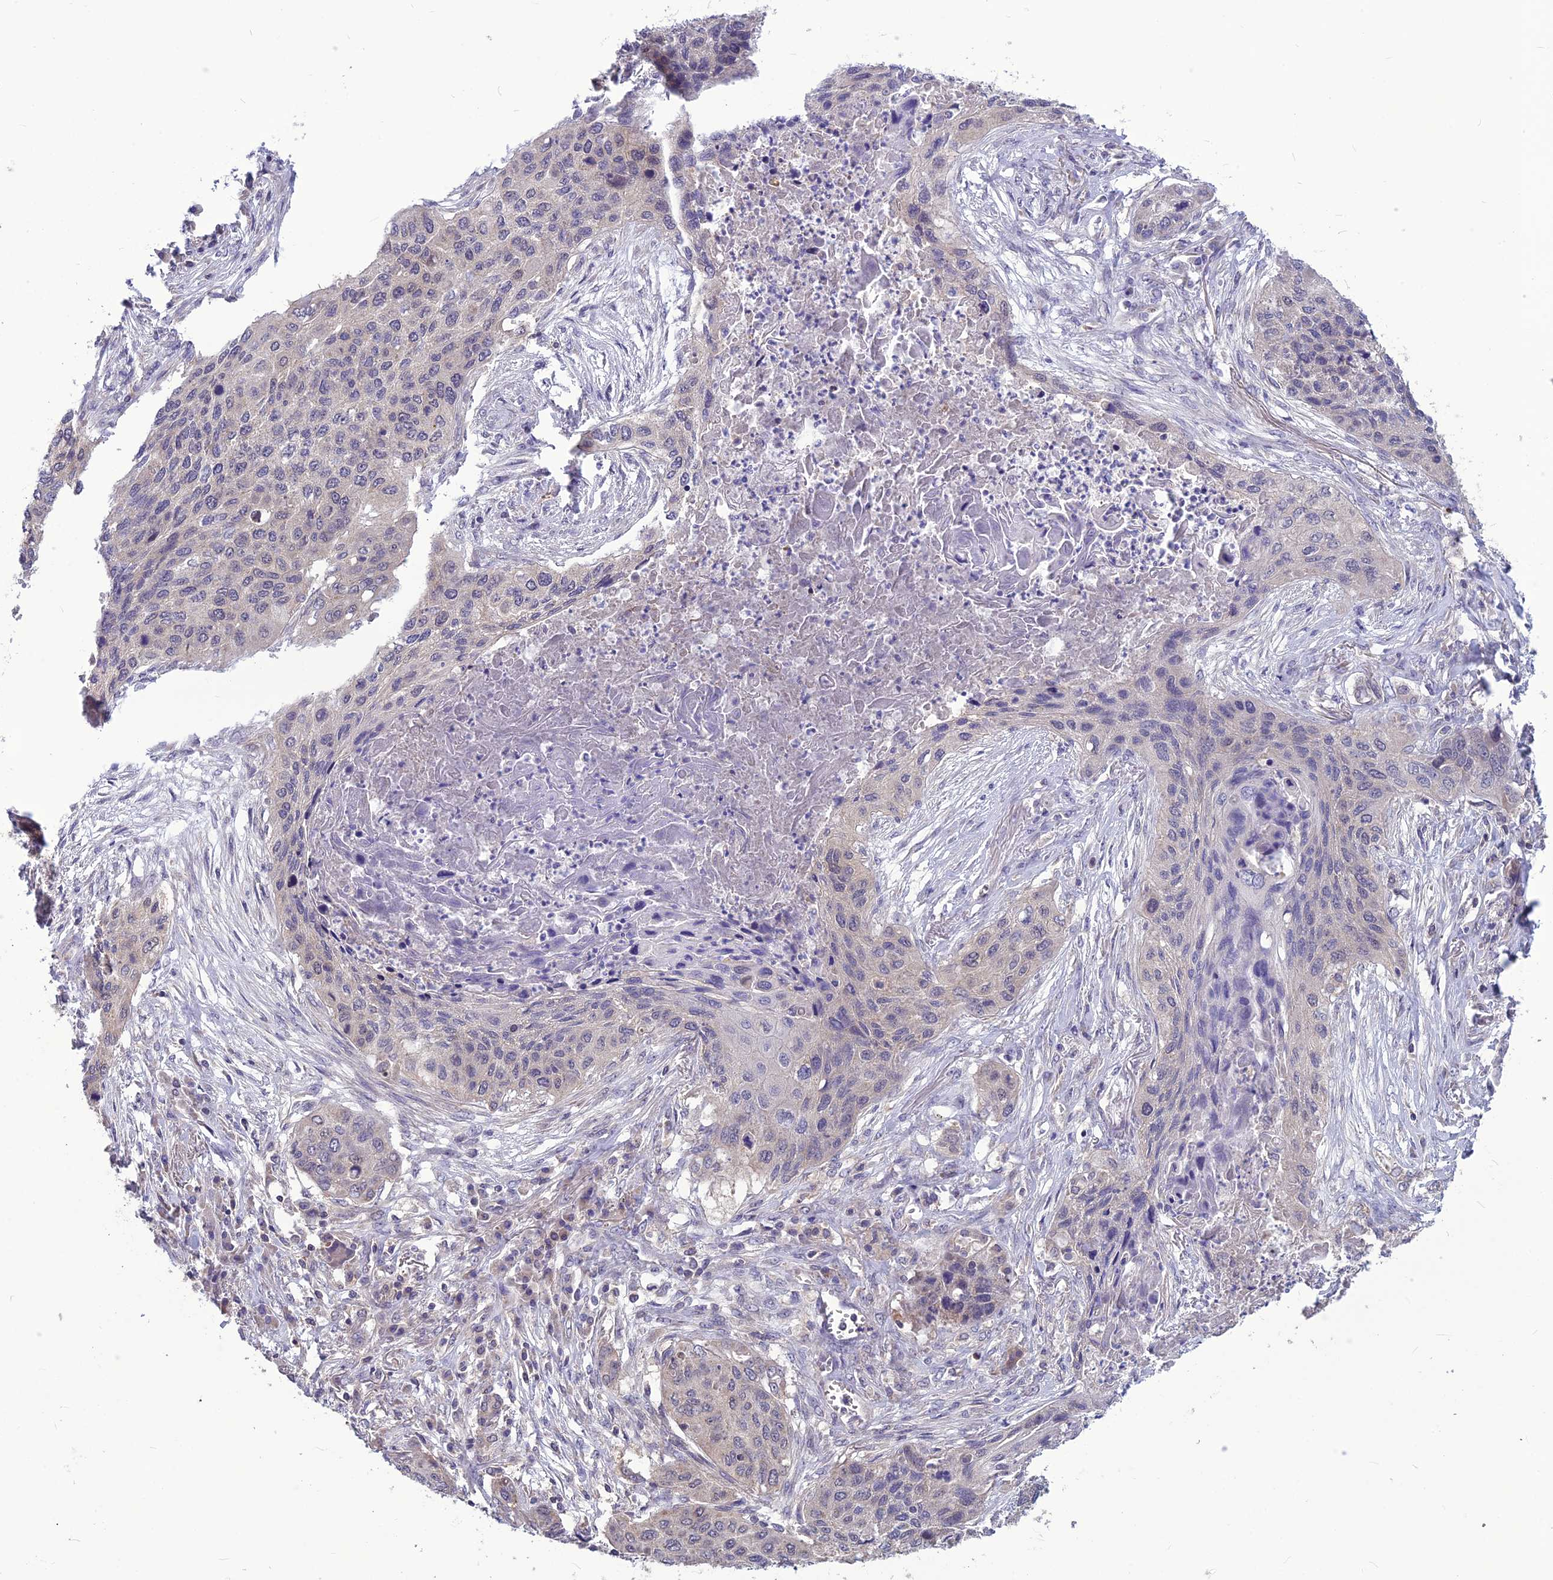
{"staining": {"intensity": "negative", "quantity": "none", "location": "none"}, "tissue": "lung cancer", "cell_type": "Tumor cells", "image_type": "cancer", "snomed": [{"axis": "morphology", "description": "Squamous cell carcinoma, NOS"}, {"axis": "topography", "description": "Lung"}], "caption": "Lung squamous cell carcinoma stained for a protein using IHC displays no expression tumor cells.", "gene": "PSMF1", "patient": {"sex": "female", "age": 63}}